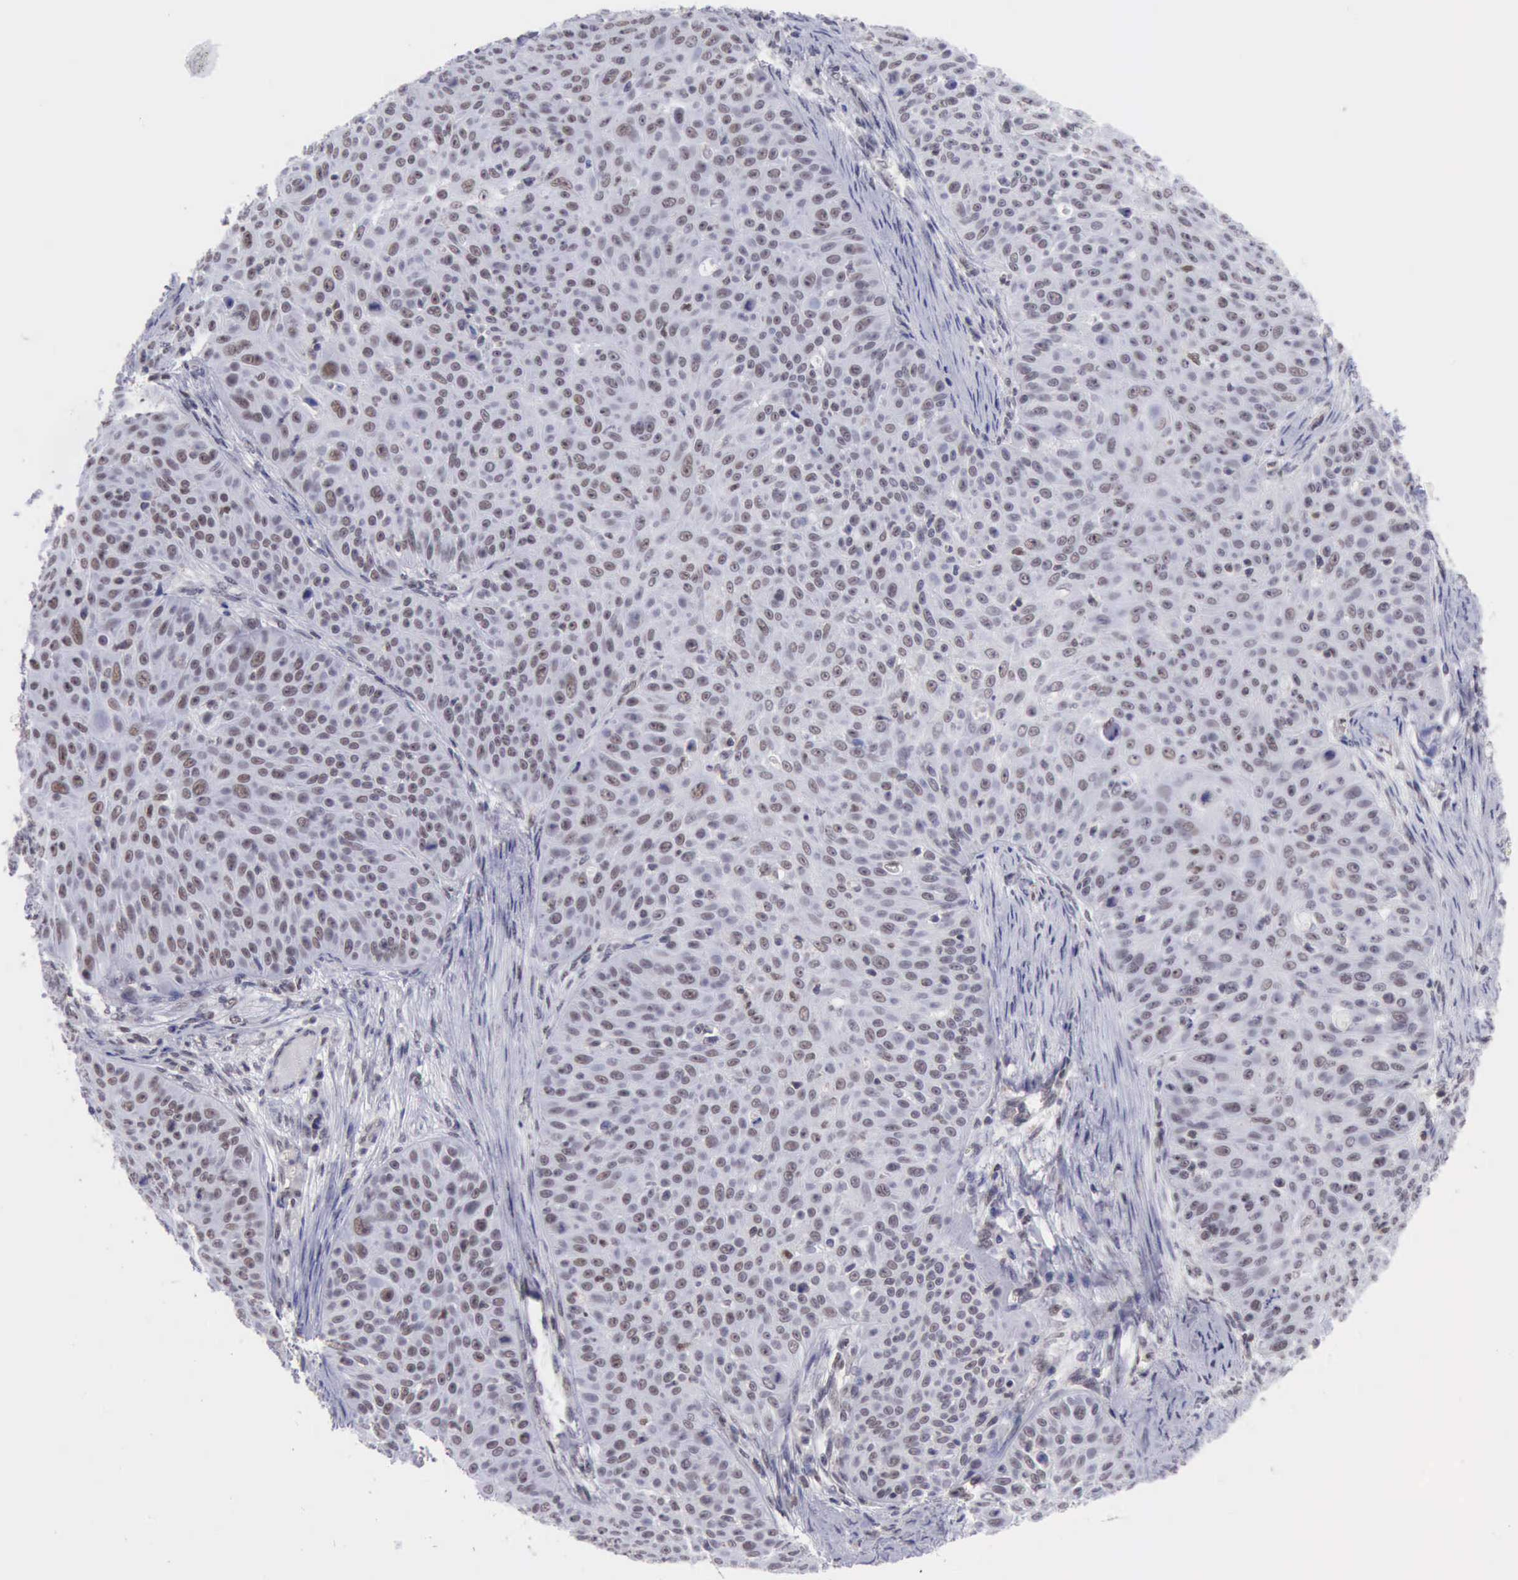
{"staining": {"intensity": "weak", "quantity": "25%-75%", "location": "nuclear"}, "tissue": "skin cancer", "cell_type": "Tumor cells", "image_type": "cancer", "snomed": [{"axis": "morphology", "description": "Squamous cell carcinoma, NOS"}, {"axis": "topography", "description": "Skin"}], "caption": "Immunohistochemical staining of human skin squamous cell carcinoma reveals low levels of weak nuclear protein positivity in about 25%-75% of tumor cells. The protein of interest is stained brown, and the nuclei are stained in blue (DAB IHC with brightfield microscopy, high magnification).", "gene": "ERCC4", "patient": {"sex": "male", "age": 82}}